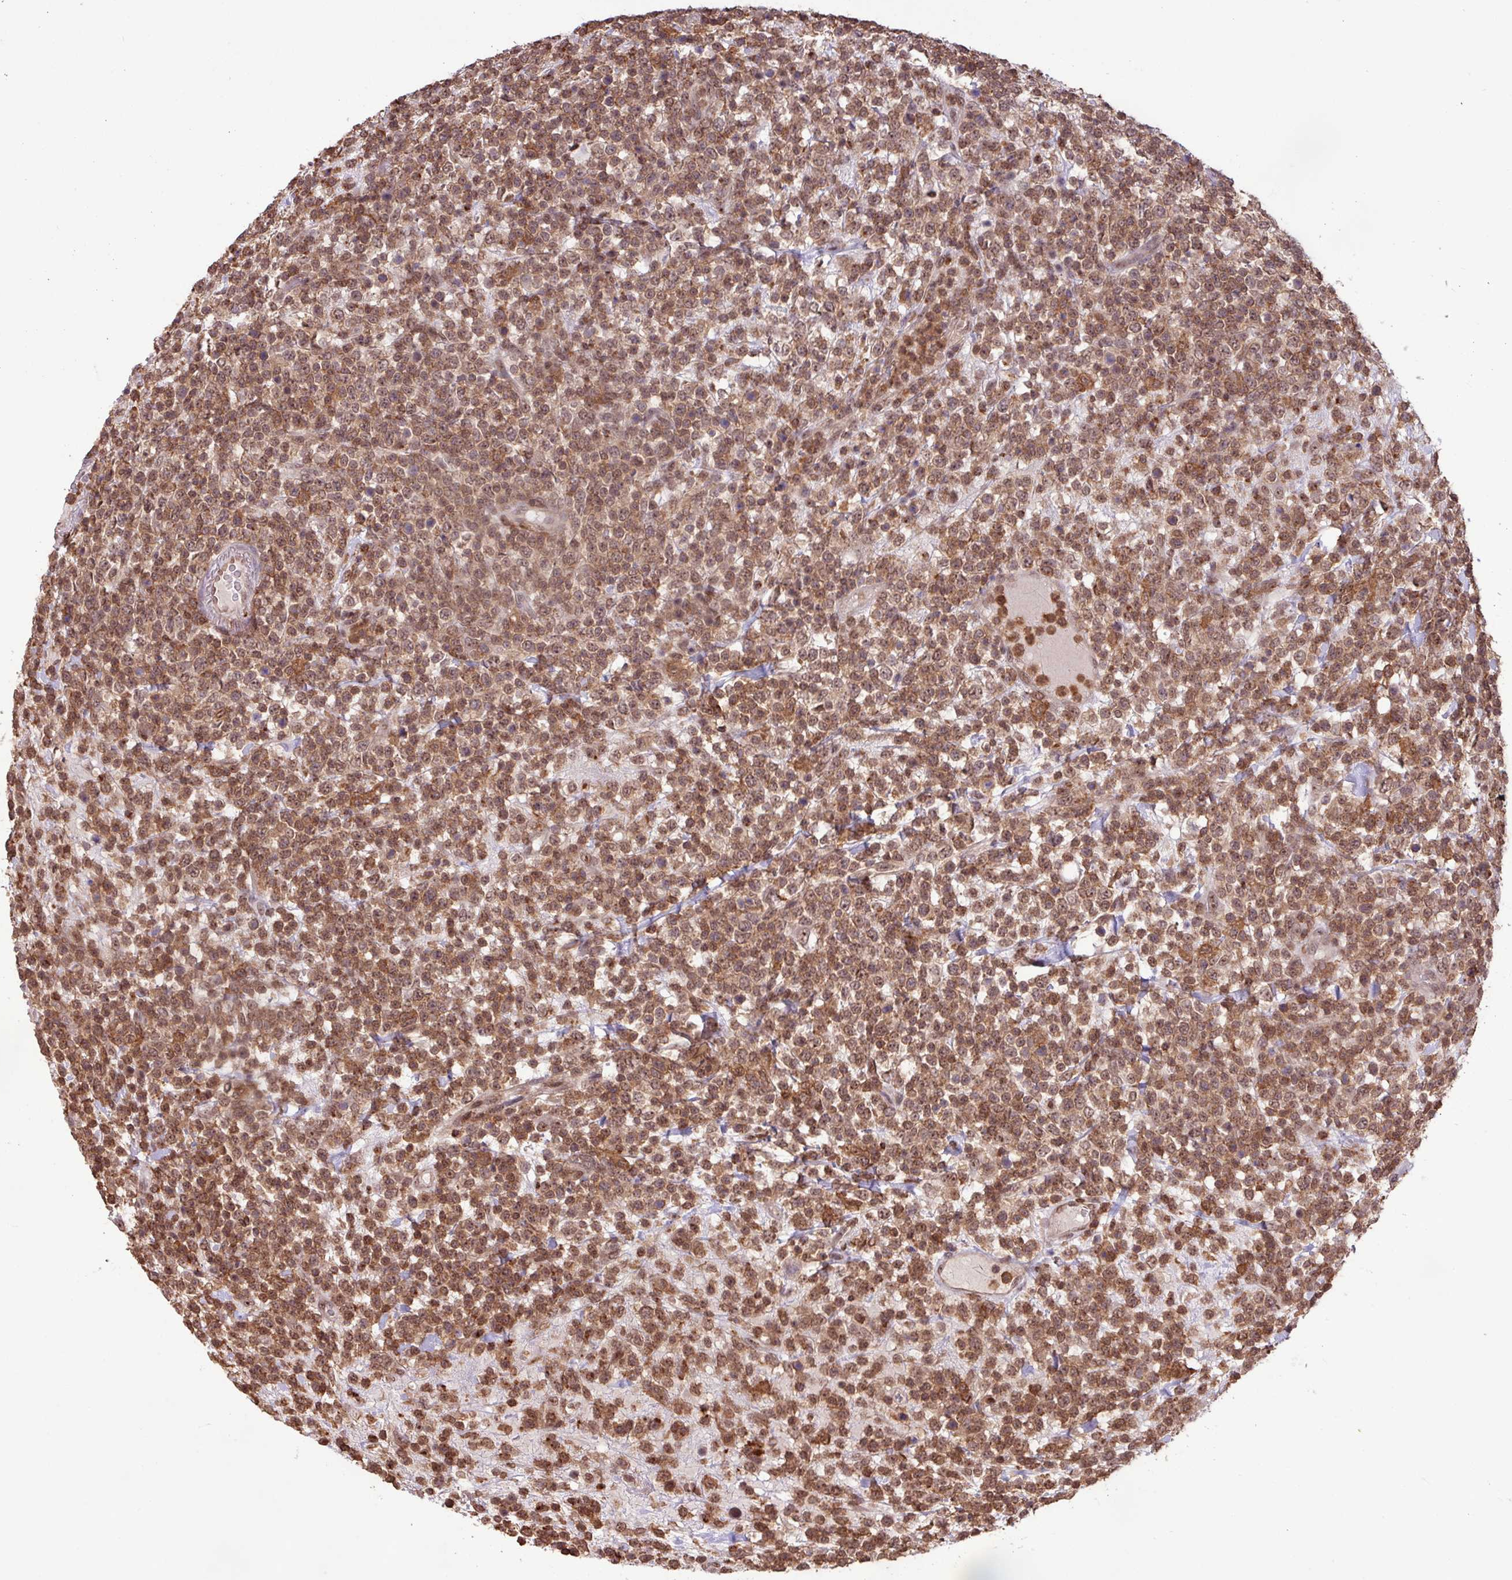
{"staining": {"intensity": "moderate", "quantity": ">75%", "location": "cytoplasmic/membranous,nuclear"}, "tissue": "lymphoma", "cell_type": "Tumor cells", "image_type": "cancer", "snomed": [{"axis": "morphology", "description": "Malignant lymphoma, non-Hodgkin's type, High grade"}, {"axis": "topography", "description": "Colon"}], "caption": "The micrograph exhibits a brown stain indicating the presence of a protein in the cytoplasmic/membranous and nuclear of tumor cells in malignant lymphoma, non-Hodgkin's type (high-grade). The staining was performed using DAB, with brown indicating positive protein expression. Nuclei are stained blue with hematoxylin.", "gene": "GON7", "patient": {"sex": "female", "age": 53}}